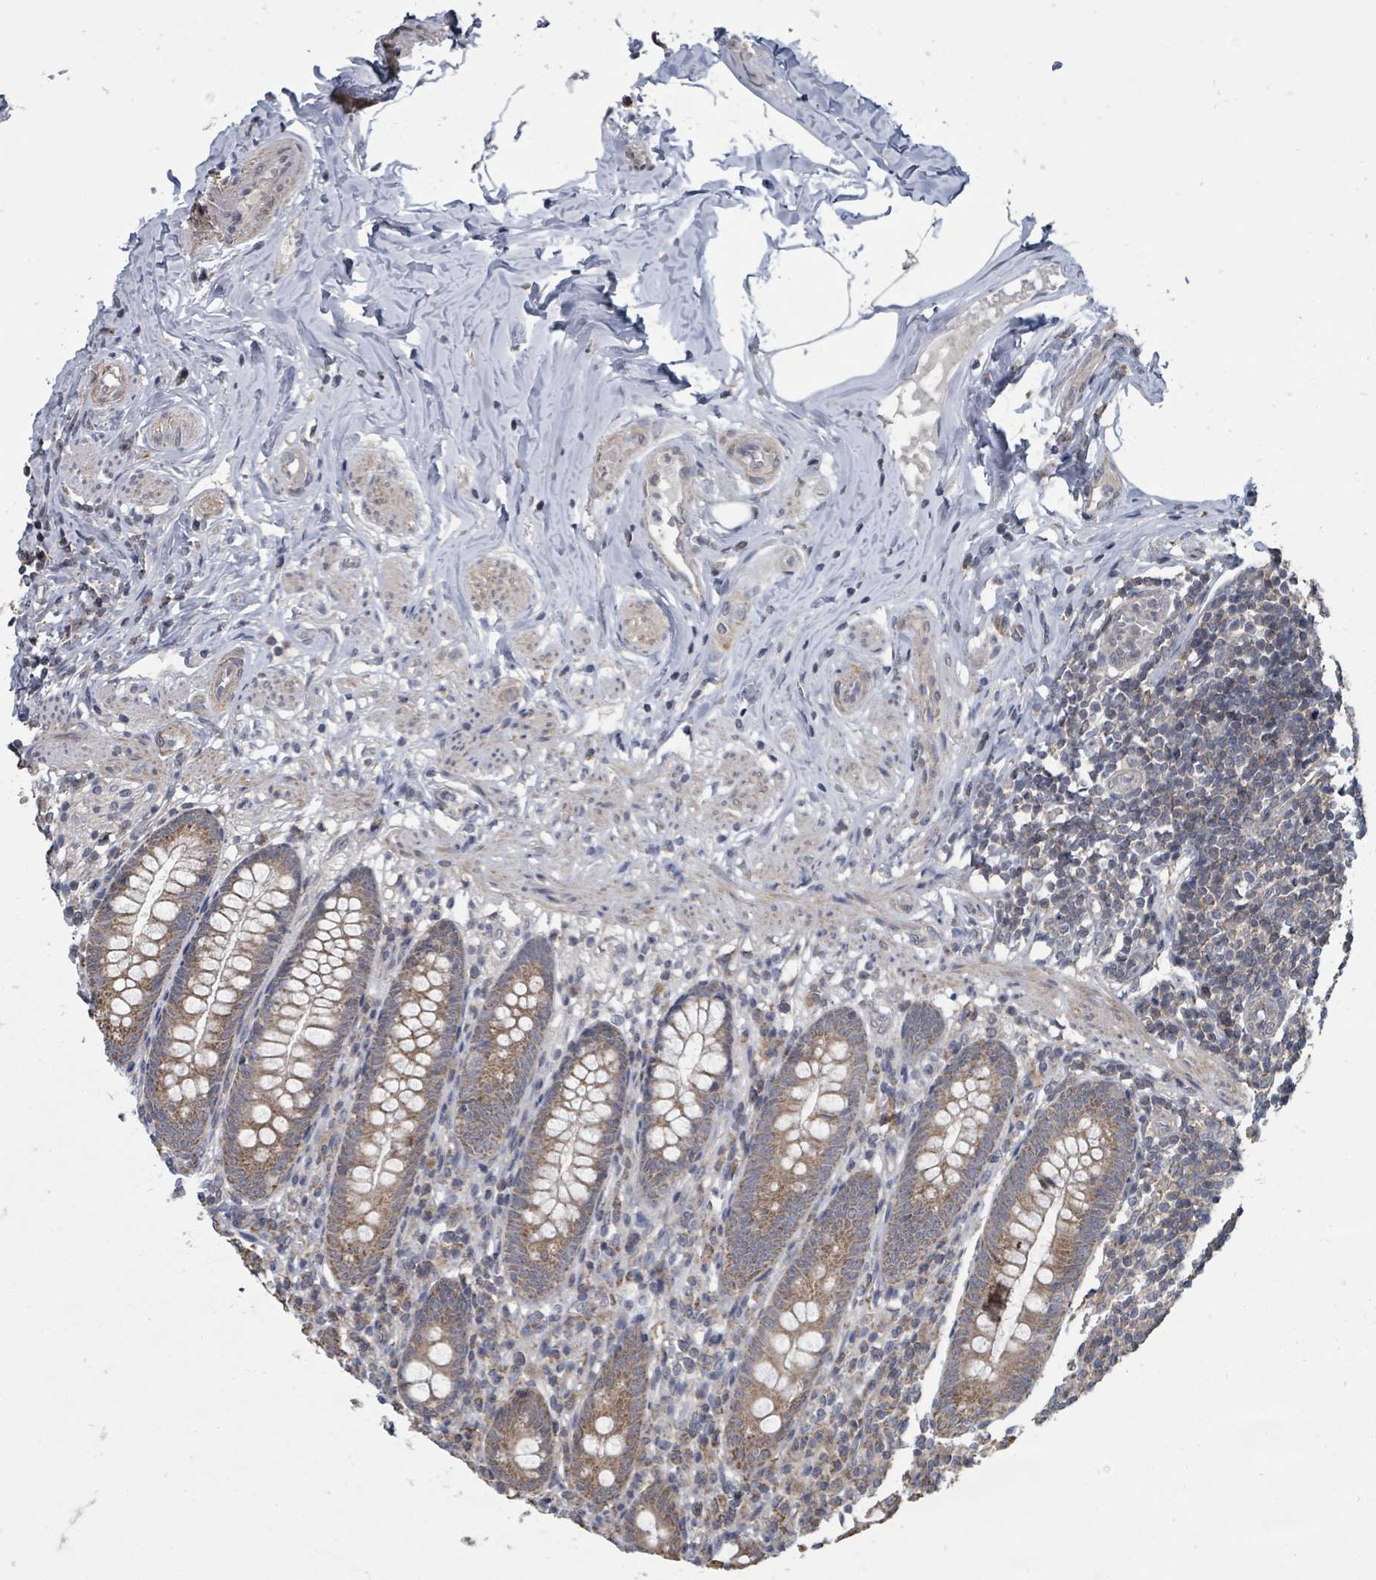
{"staining": {"intensity": "moderate", "quantity": "25%-75%", "location": "cytoplasmic/membranous"}, "tissue": "appendix", "cell_type": "Glandular cells", "image_type": "normal", "snomed": [{"axis": "morphology", "description": "Normal tissue, NOS"}, {"axis": "topography", "description": "Appendix"}], "caption": "This image shows IHC staining of benign human appendix, with medium moderate cytoplasmic/membranous staining in about 25%-75% of glandular cells.", "gene": "MAGOHB", "patient": {"sex": "male", "age": 55}}